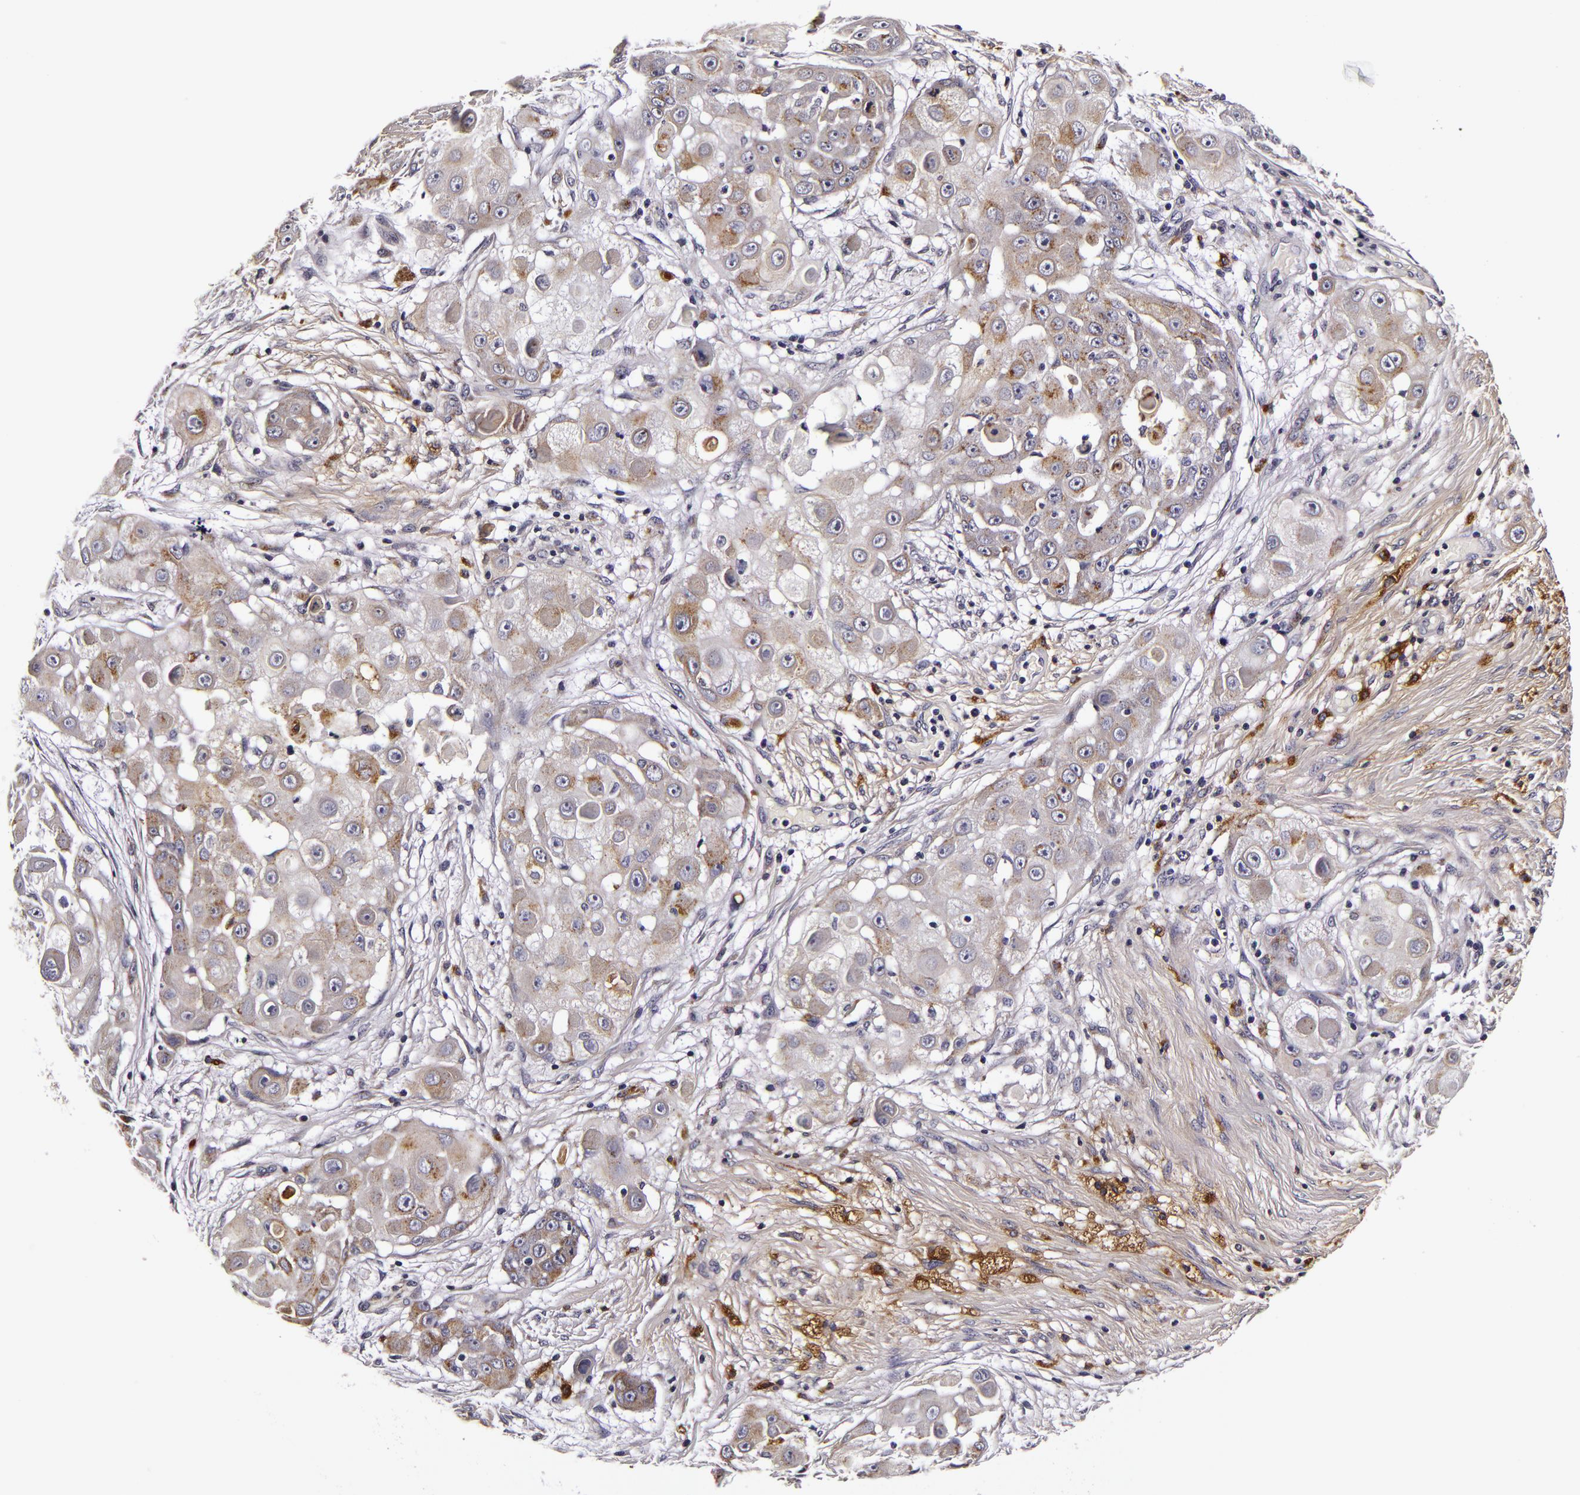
{"staining": {"intensity": "negative", "quantity": "none", "location": "none"}, "tissue": "skin cancer", "cell_type": "Tumor cells", "image_type": "cancer", "snomed": [{"axis": "morphology", "description": "Squamous cell carcinoma, NOS"}, {"axis": "topography", "description": "Skin"}], "caption": "Immunohistochemistry of skin squamous cell carcinoma exhibits no positivity in tumor cells.", "gene": "LGALS3BP", "patient": {"sex": "female", "age": 57}}